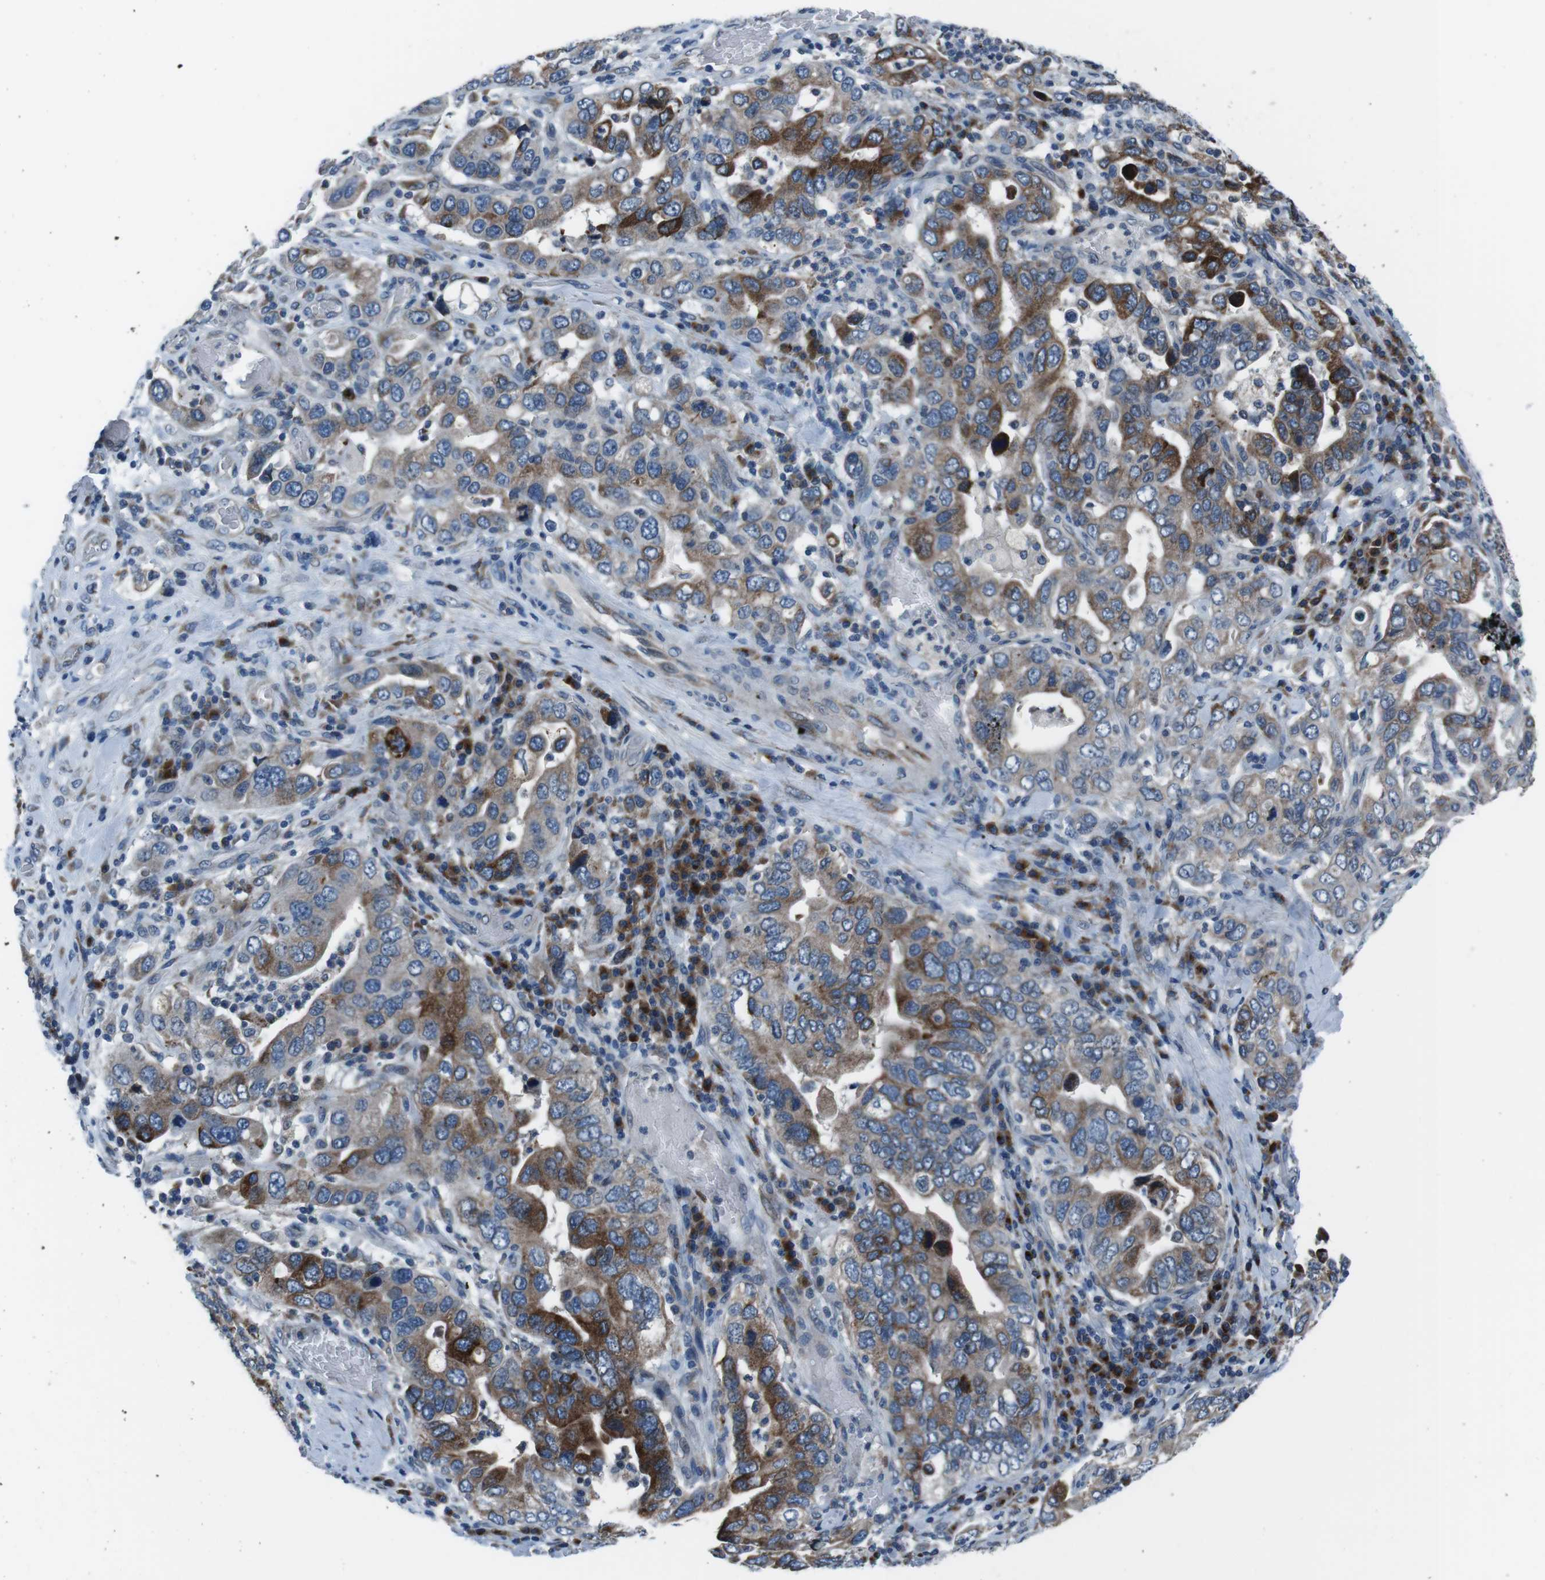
{"staining": {"intensity": "strong", "quantity": "25%-75%", "location": "cytoplasmic/membranous"}, "tissue": "stomach cancer", "cell_type": "Tumor cells", "image_type": "cancer", "snomed": [{"axis": "morphology", "description": "Adenocarcinoma, NOS"}, {"axis": "topography", "description": "Stomach, upper"}], "caption": "Immunohistochemistry micrograph of human stomach cancer stained for a protein (brown), which reveals high levels of strong cytoplasmic/membranous positivity in about 25%-75% of tumor cells.", "gene": "NUCB2", "patient": {"sex": "male", "age": 62}}